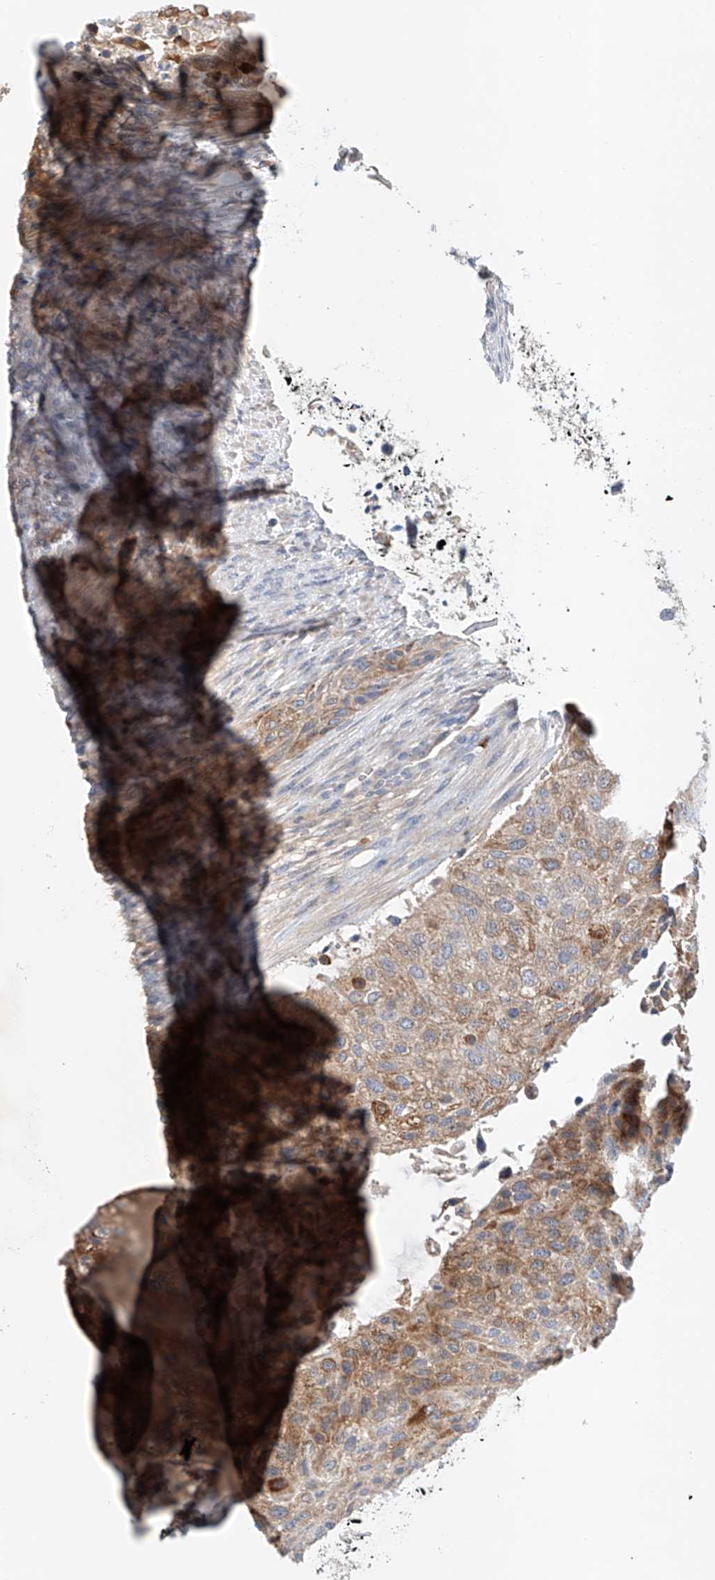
{"staining": {"intensity": "moderate", "quantity": ">75%", "location": "cytoplasmic/membranous"}, "tissue": "urothelial cancer", "cell_type": "Tumor cells", "image_type": "cancer", "snomed": [{"axis": "morphology", "description": "Urothelial carcinoma, High grade"}, {"axis": "topography", "description": "Urinary bladder"}], "caption": "A micrograph of high-grade urothelial carcinoma stained for a protein reveals moderate cytoplasmic/membranous brown staining in tumor cells.", "gene": "GPC4", "patient": {"sex": "male", "age": 35}}